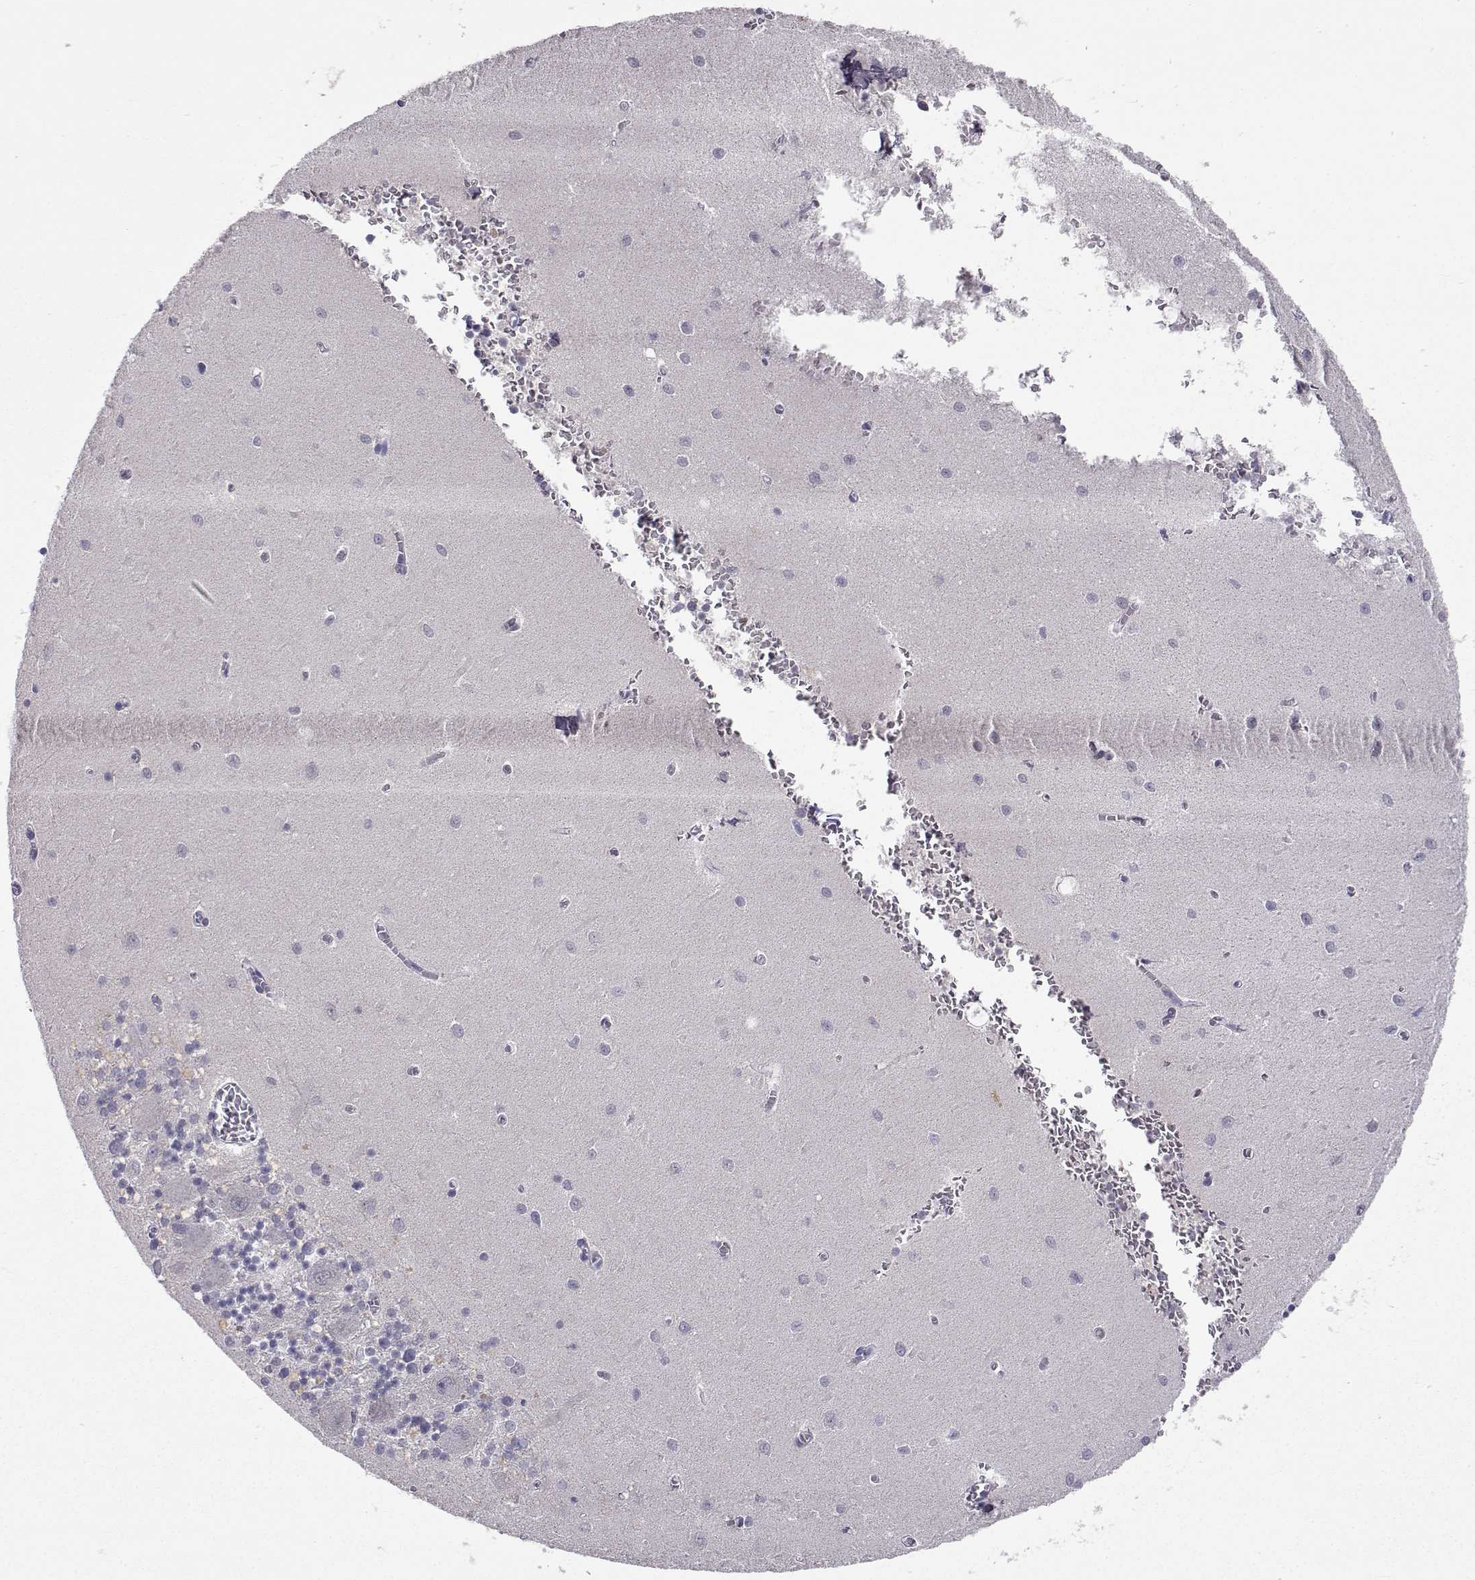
{"staining": {"intensity": "negative", "quantity": "none", "location": "none"}, "tissue": "cerebellum", "cell_type": "Cells in granular layer", "image_type": "normal", "snomed": [{"axis": "morphology", "description": "Normal tissue, NOS"}, {"axis": "topography", "description": "Cerebellum"}], "caption": "Protein analysis of normal cerebellum displays no significant staining in cells in granular layer. (DAB IHC visualized using brightfield microscopy, high magnification).", "gene": "SLC6A3", "patient": {"sex": "female", "age": 64}}